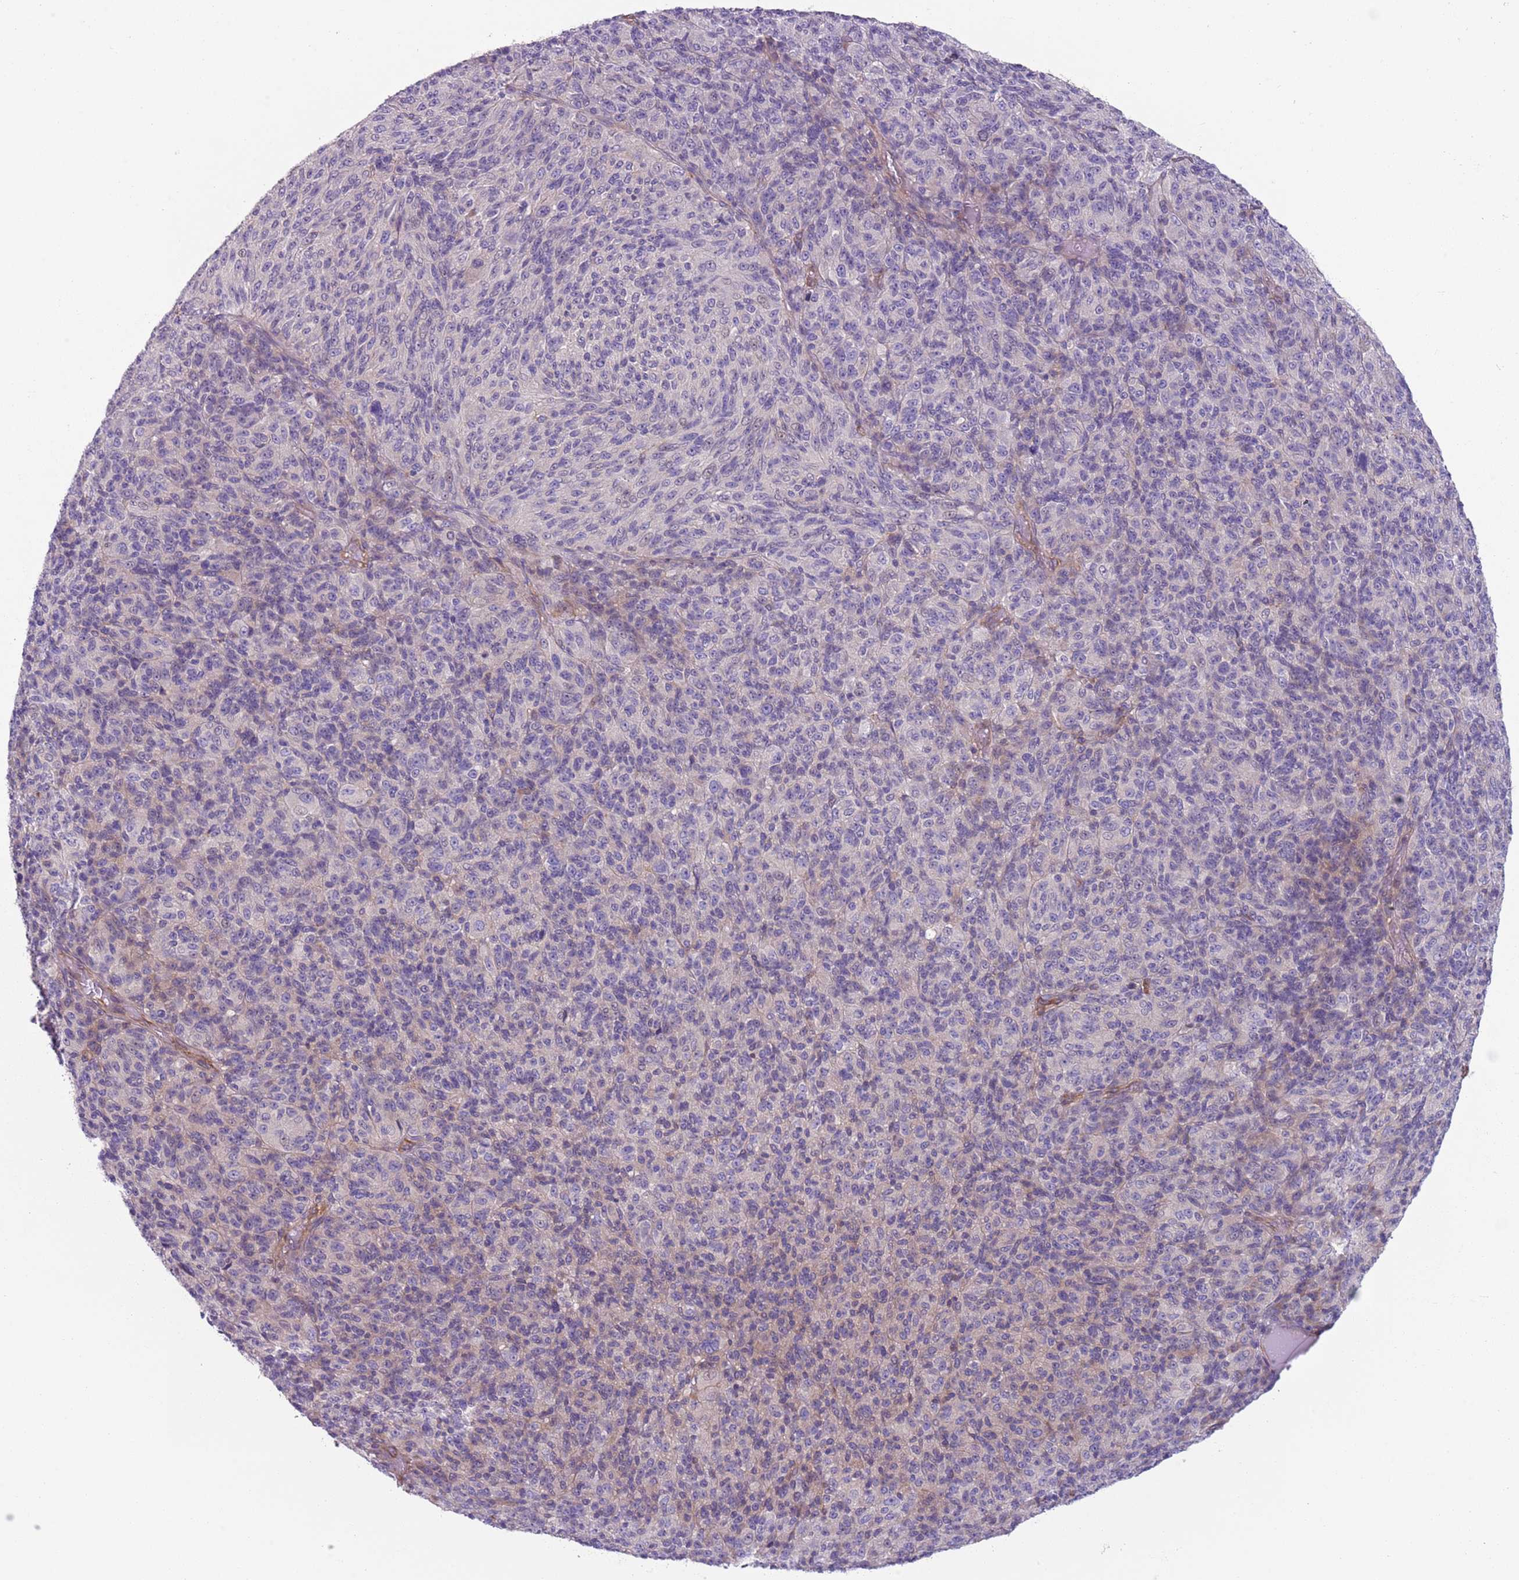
{"staining": {"intensity": "negative", "quantity": "none", "location": "none"}, "tissue": "melanoma", "cell_type": "Tumor cells", "image_type": "cancer", "snomed": [{"axis": "morphology", "description": "Malignant melanoma, Metastatic site"}, {"axis": "topography", "description": "Brain"}], "caption": "Melanoma stained for a protein using IHC demonstrates no positivity tumor cells.", "gene": "GNAI3", "patient": {"sex": "female", "age": 56}}